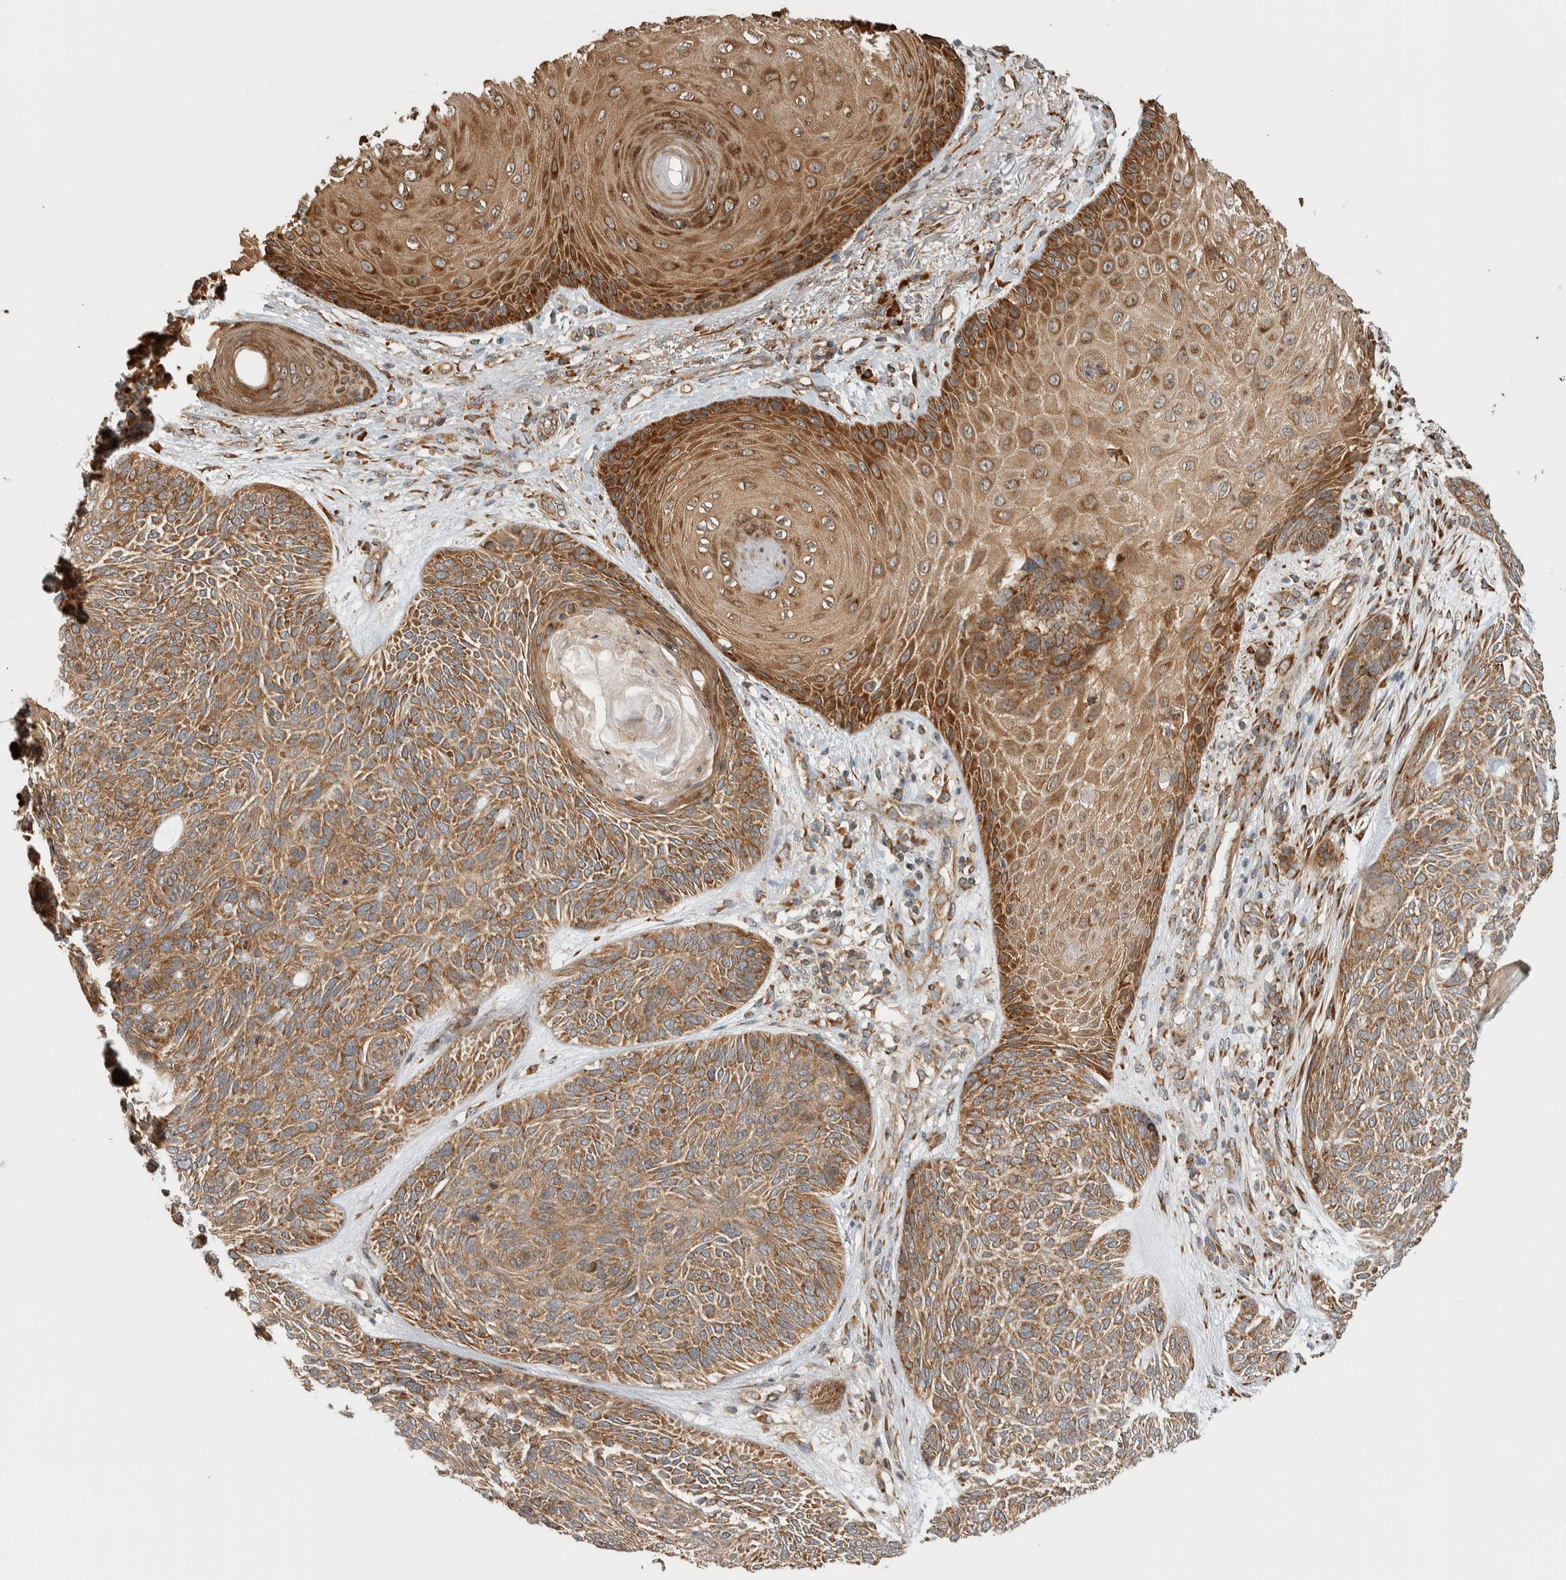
{"staining": {"intensity": "moderate", "quantity": ">75%", "location": "cytoplasmic/membranous"}, "tissue": "skin cancer", "cell_type": "Tumor cells", "image_type": "cancer", "snomed": [{"axis": "morphology", "description": "Basal cell carcinoma"}, {"axis": "topography", "description": "Skin"}], "caption": "Immunohistochemistry image of neoplastic tissue: human skin cancer (basal cell carcinoma) stained using IHC reveals medium levels of moderate protein expression localized specifically in the cytoplasmic/membranous of tumor cells, appearing as a cytoplasmic/membranous brown color.", "gene": "EIF3H", "patient": {"sex": "male", "age": 55}}